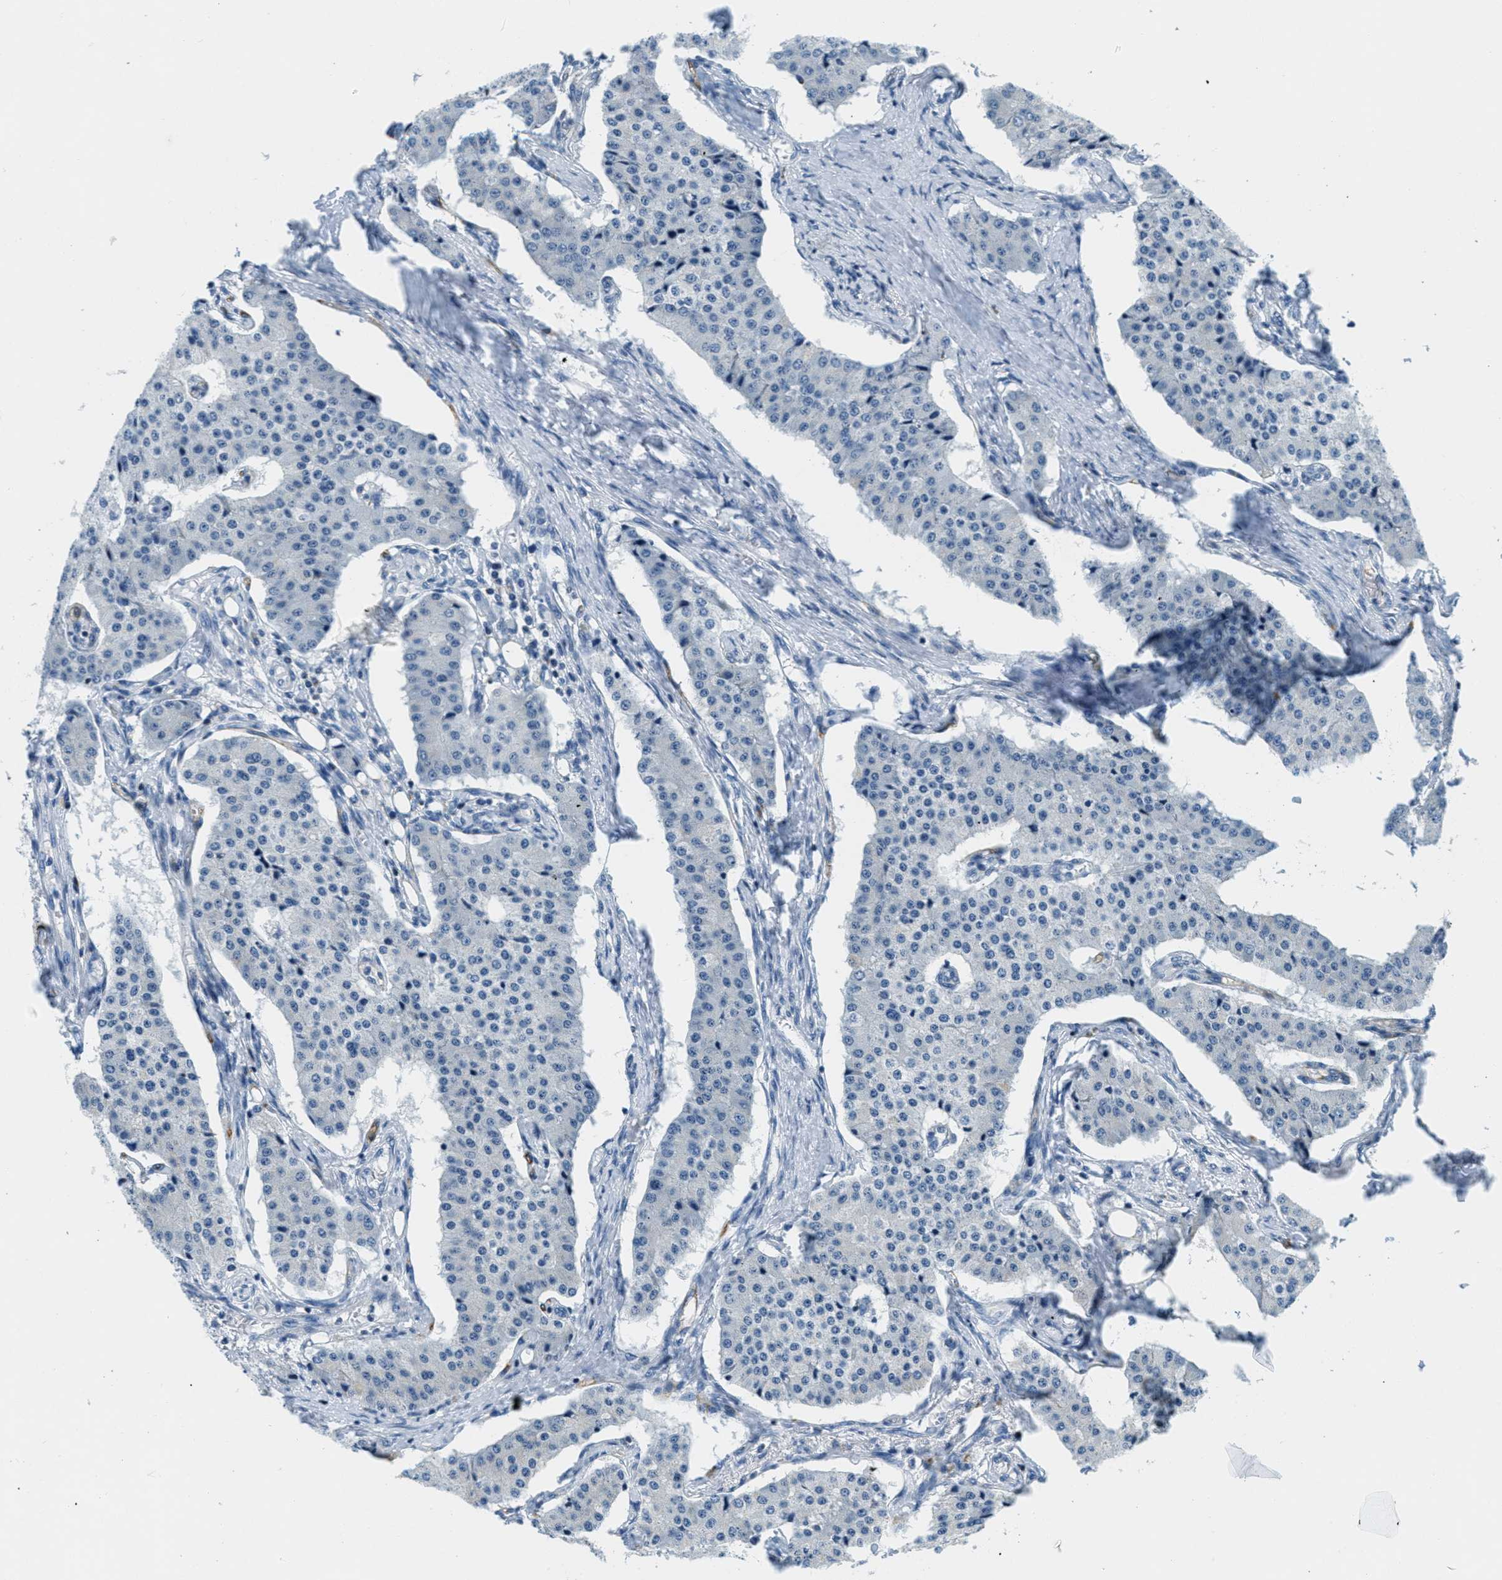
{"staining": {"intensity": "negative", "quantity": "none", "location": "none"}, "tissue": "carcinoid", "cell_type": "Tumor cells", "image_type": "cancer", "snomed": [{"axis": "morphology", "description": "Carcinoid, malignant, NOS"}, {"axis": "topography", "description": "Colon"}], "caption": "Carcinoid was stained to show a protein in brown. There is no significant positivity in tumor cells. The staining is performed using DAB brown chromogen with nuclei counter-stained in using hematoxylin.", "gene": "CA4", "patient": {"sex": "female", "age": 52}}